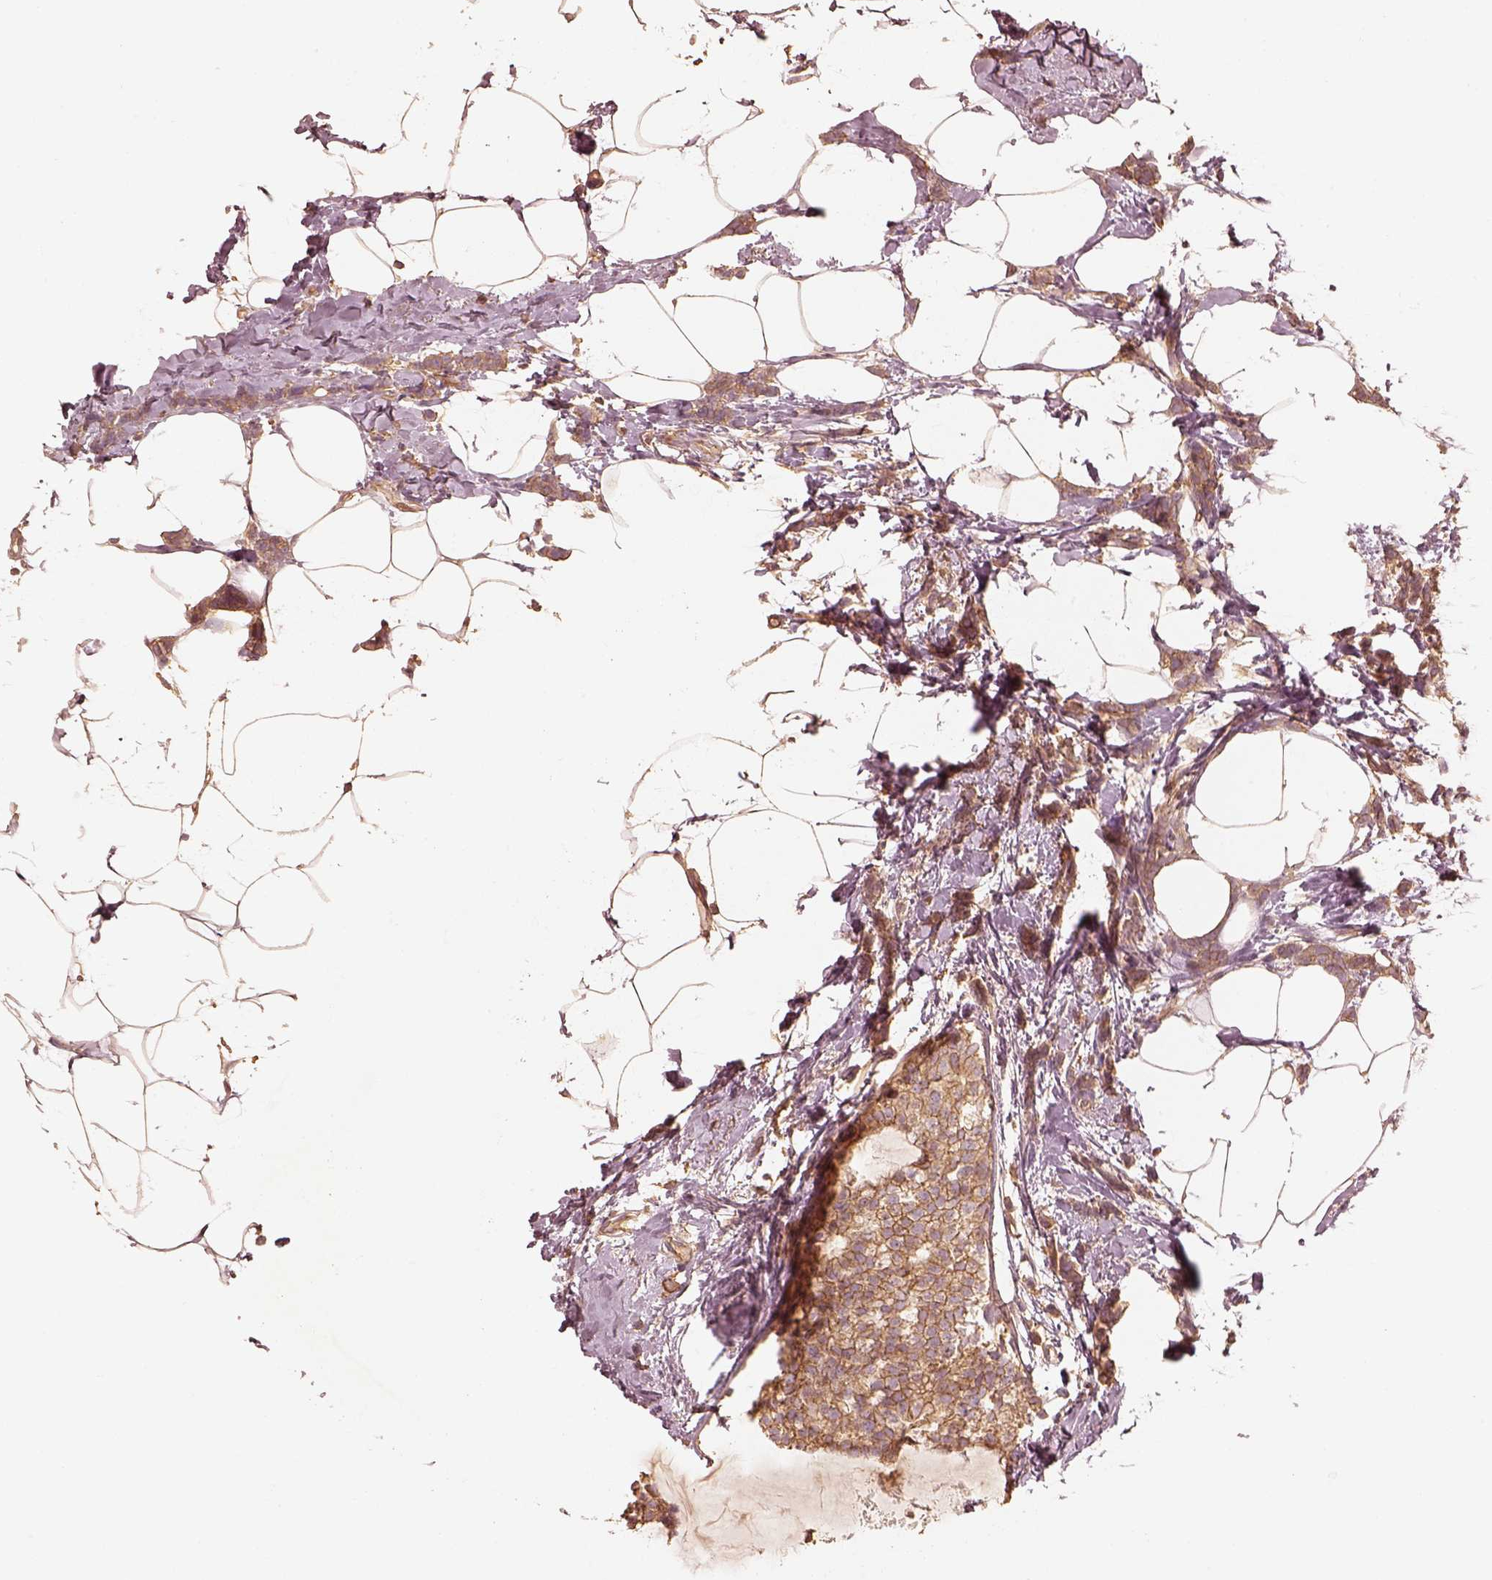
{"staining": {"intensity": "moderate", "quantity": ">75%", "location": "cytoplasmic/membranous"}, "tissue": "breast cancer", "cell_type": "Tumor cells", "image_type": "cancer", "snomed": [{"axis": "morphology", "description": "Duct carcinoma"}, {"axis": "topography", "description": "Breast"}], "caption": "Immunohistochemical staining of invasive ductal carcinoma (breast) exhibits medium levels of moderate cytoplasmic/membranous protein expression in approximately >75% of tumor cells. (Stains: DAB (3,3'-diaminobenzidine) in brown, nuclei in blue, Microscopy: brightfield microscopy at high magnification).", "gene": "WDR7", "patient": {"sex": "female", "age": 40}}